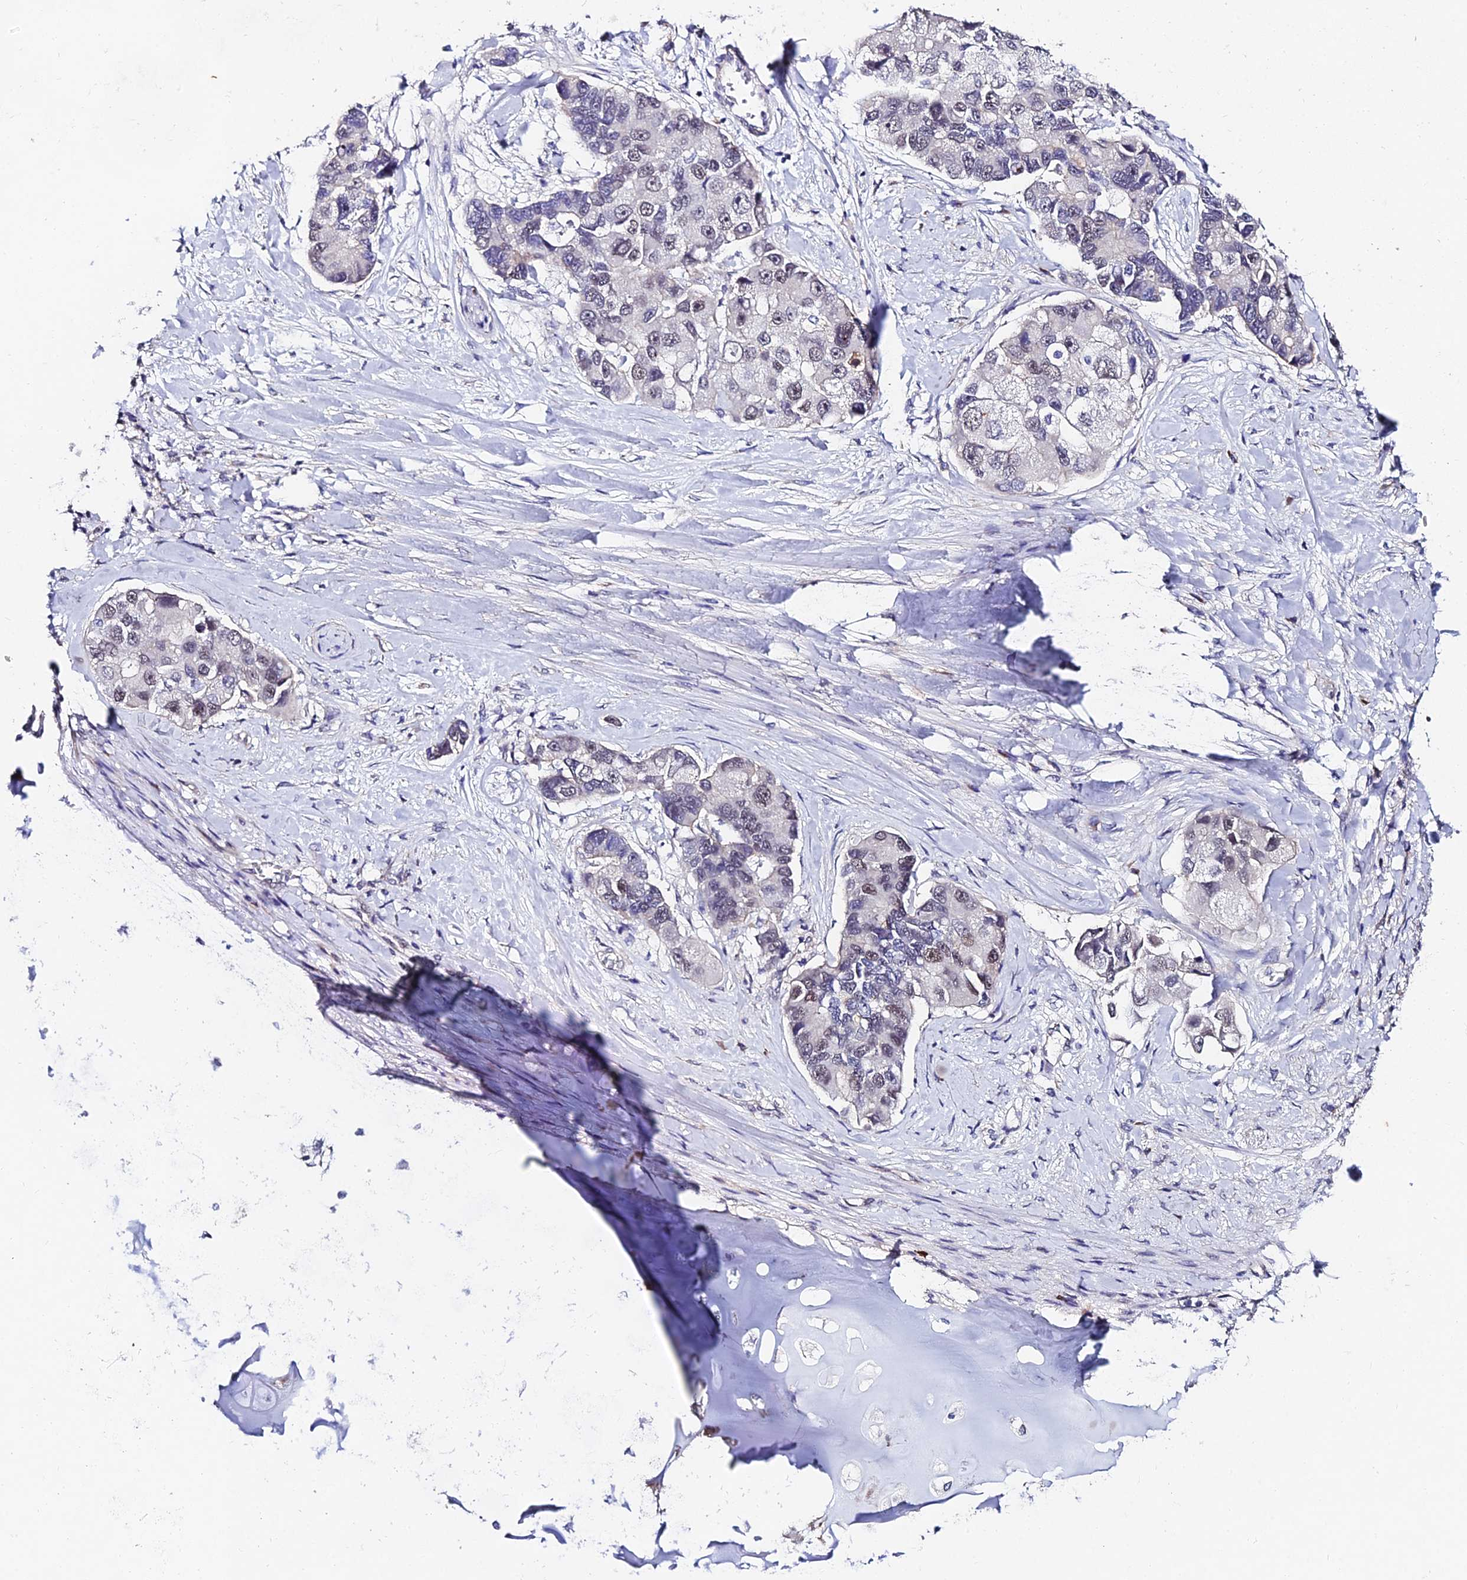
{"staining": {"intensity": "weak", "quantity": "<25%", "location": "nuclear"}, "tissue": "lung cancer", "cell_type": "Tumor cells", "image_type": "cancer", "snomed": [{"axis": "morphology", "description": "Adenocarcinoma, NOS"}, {"axis": "topography", "description": "Lung"}], "caption": "There is no significant positivity in tumor cells of lung adenocarcinoma.", "gene": "TRIM24", "patient": {"sex": "female", "age": 54}}